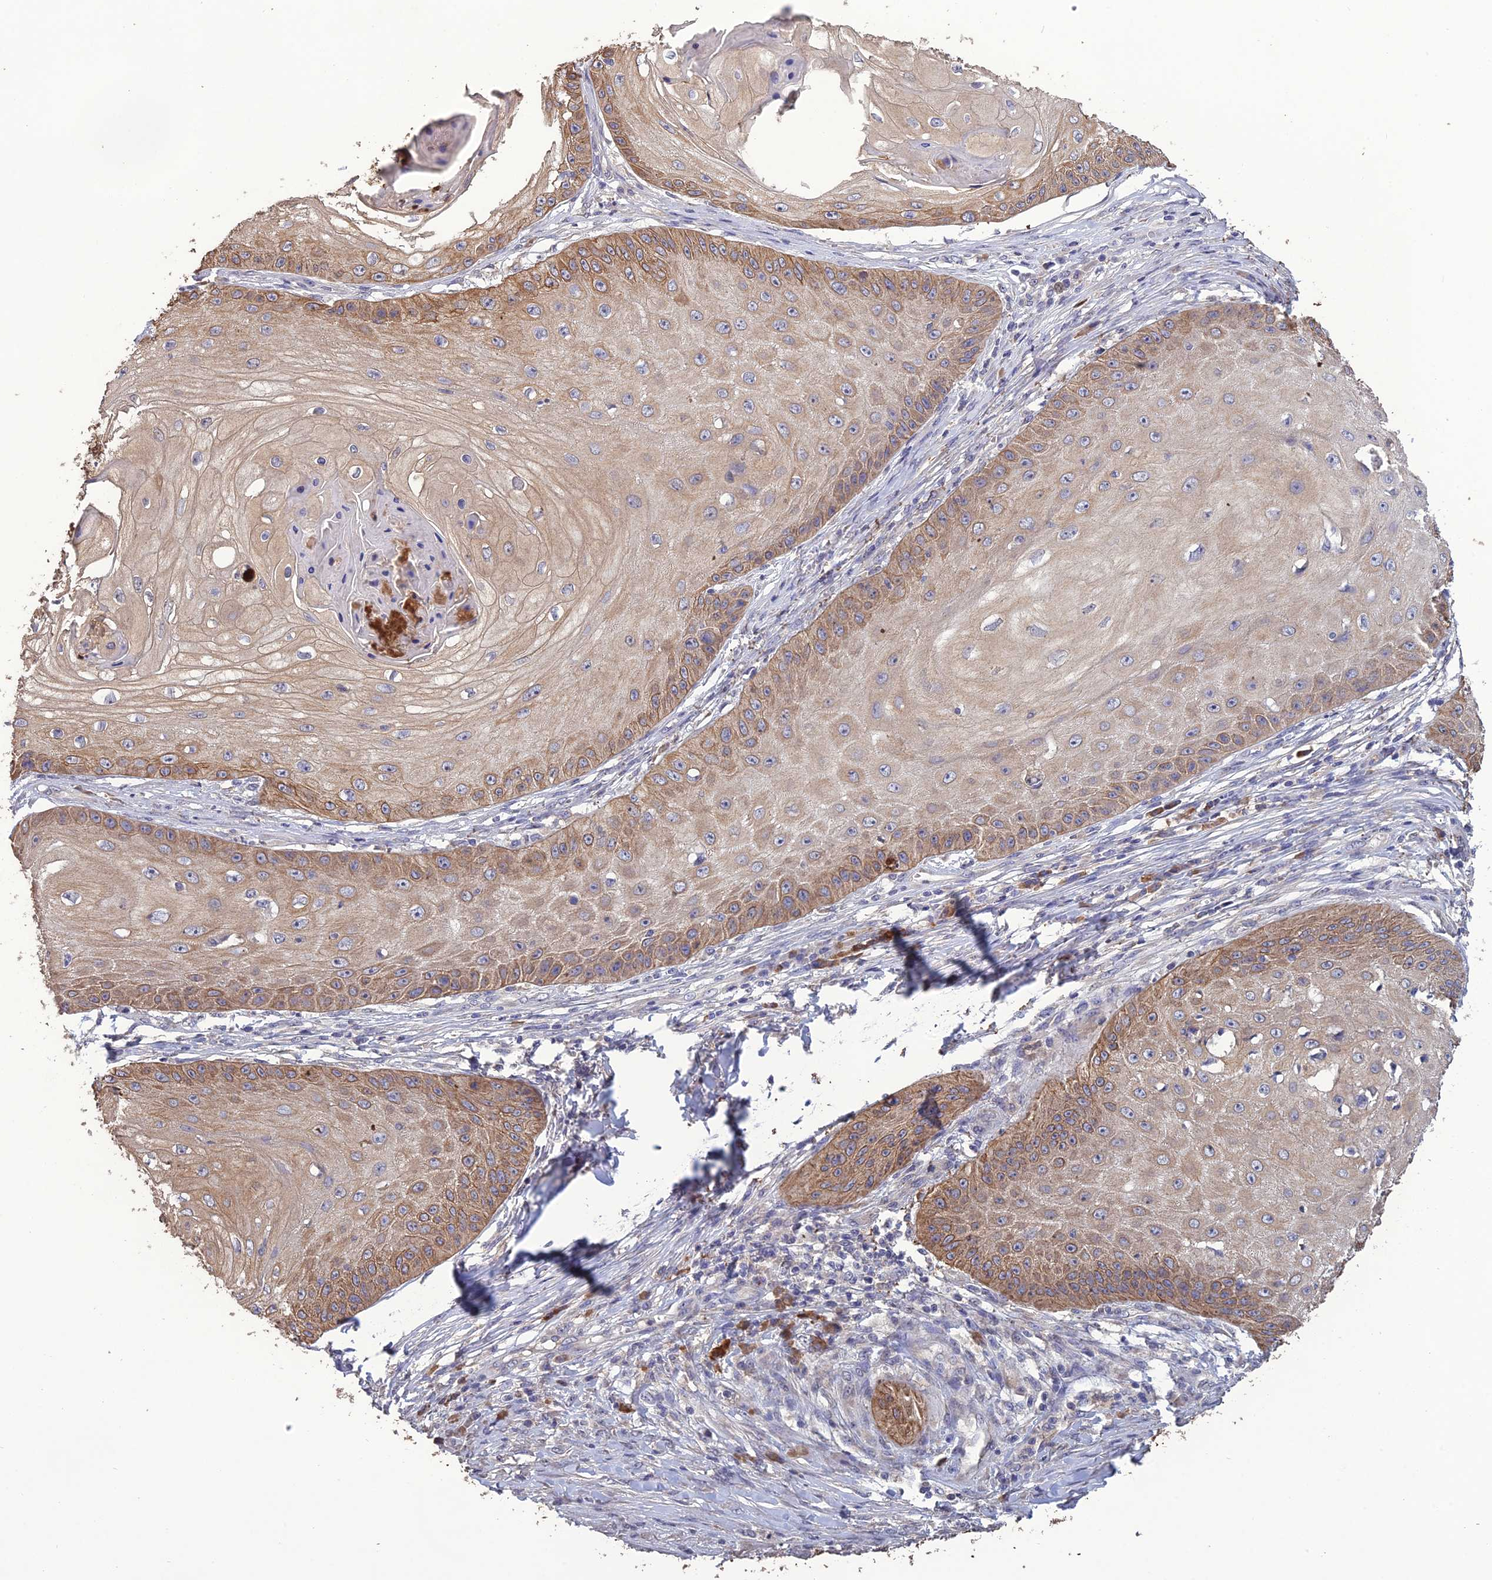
{"staining": {"intensity": "moderate", "quantity": "25%-75%", "location": "cytoplasmic/membranous"}, "tissue": "skin cancer", "cell_type": "Tumor cells", "image_type": "cancer", "snomed": [{"axis": "morphology", "description": "Squamous cell carcinoma, NOS"}, {"axis": "topography", "description": "Skin"}], "caption": "Moderate cytoplasmic/membranous staining for a protein is present in approximately 25%-75% of tumor cells of skin cancer using immunohistochemistry.", "gene": "SLC39A13", "patient": {"sex": "male", "age": 70}}